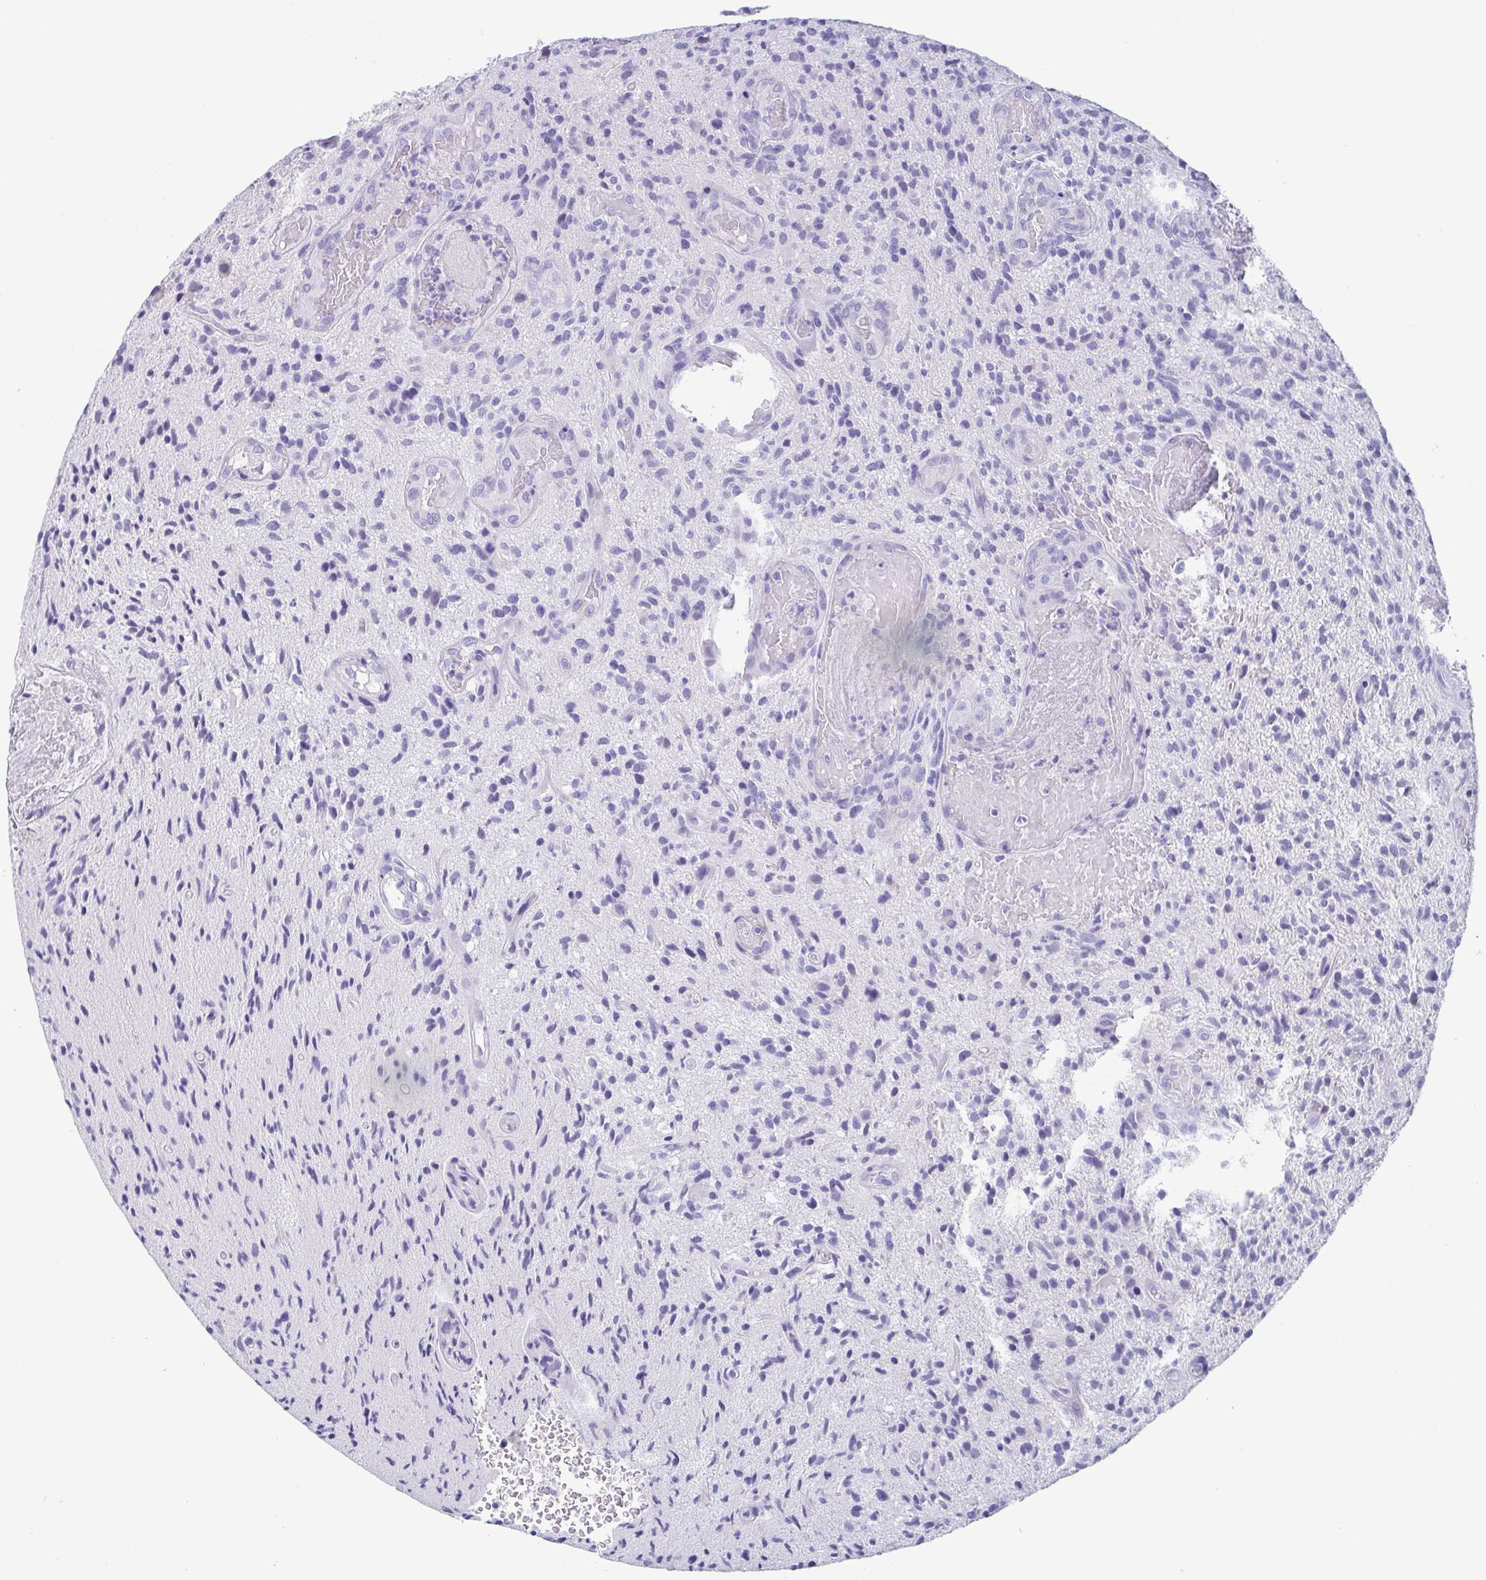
{"staining": {"intensity": "negative", "quantity": "none", "location": "none"}, "tissue": "glioma", "cell_type": "Tumor cells", "image_type": "cancer", "snomed": [{"axis": "morphology", "description": "Glioma, malignant, High grade"}, {"axis": "topography", "description": "Brain"}], "caption": "Immunohistochemistry of human glioma exhibits no expression in tumor cells. Brightfield microscopy of immunohistochemistry (IHC) stained with DAB (brown) and hematoxylin (blue), captured at high magnification.", "gene": "SCGN", "patient": {"sex": "male", "age": 55}}